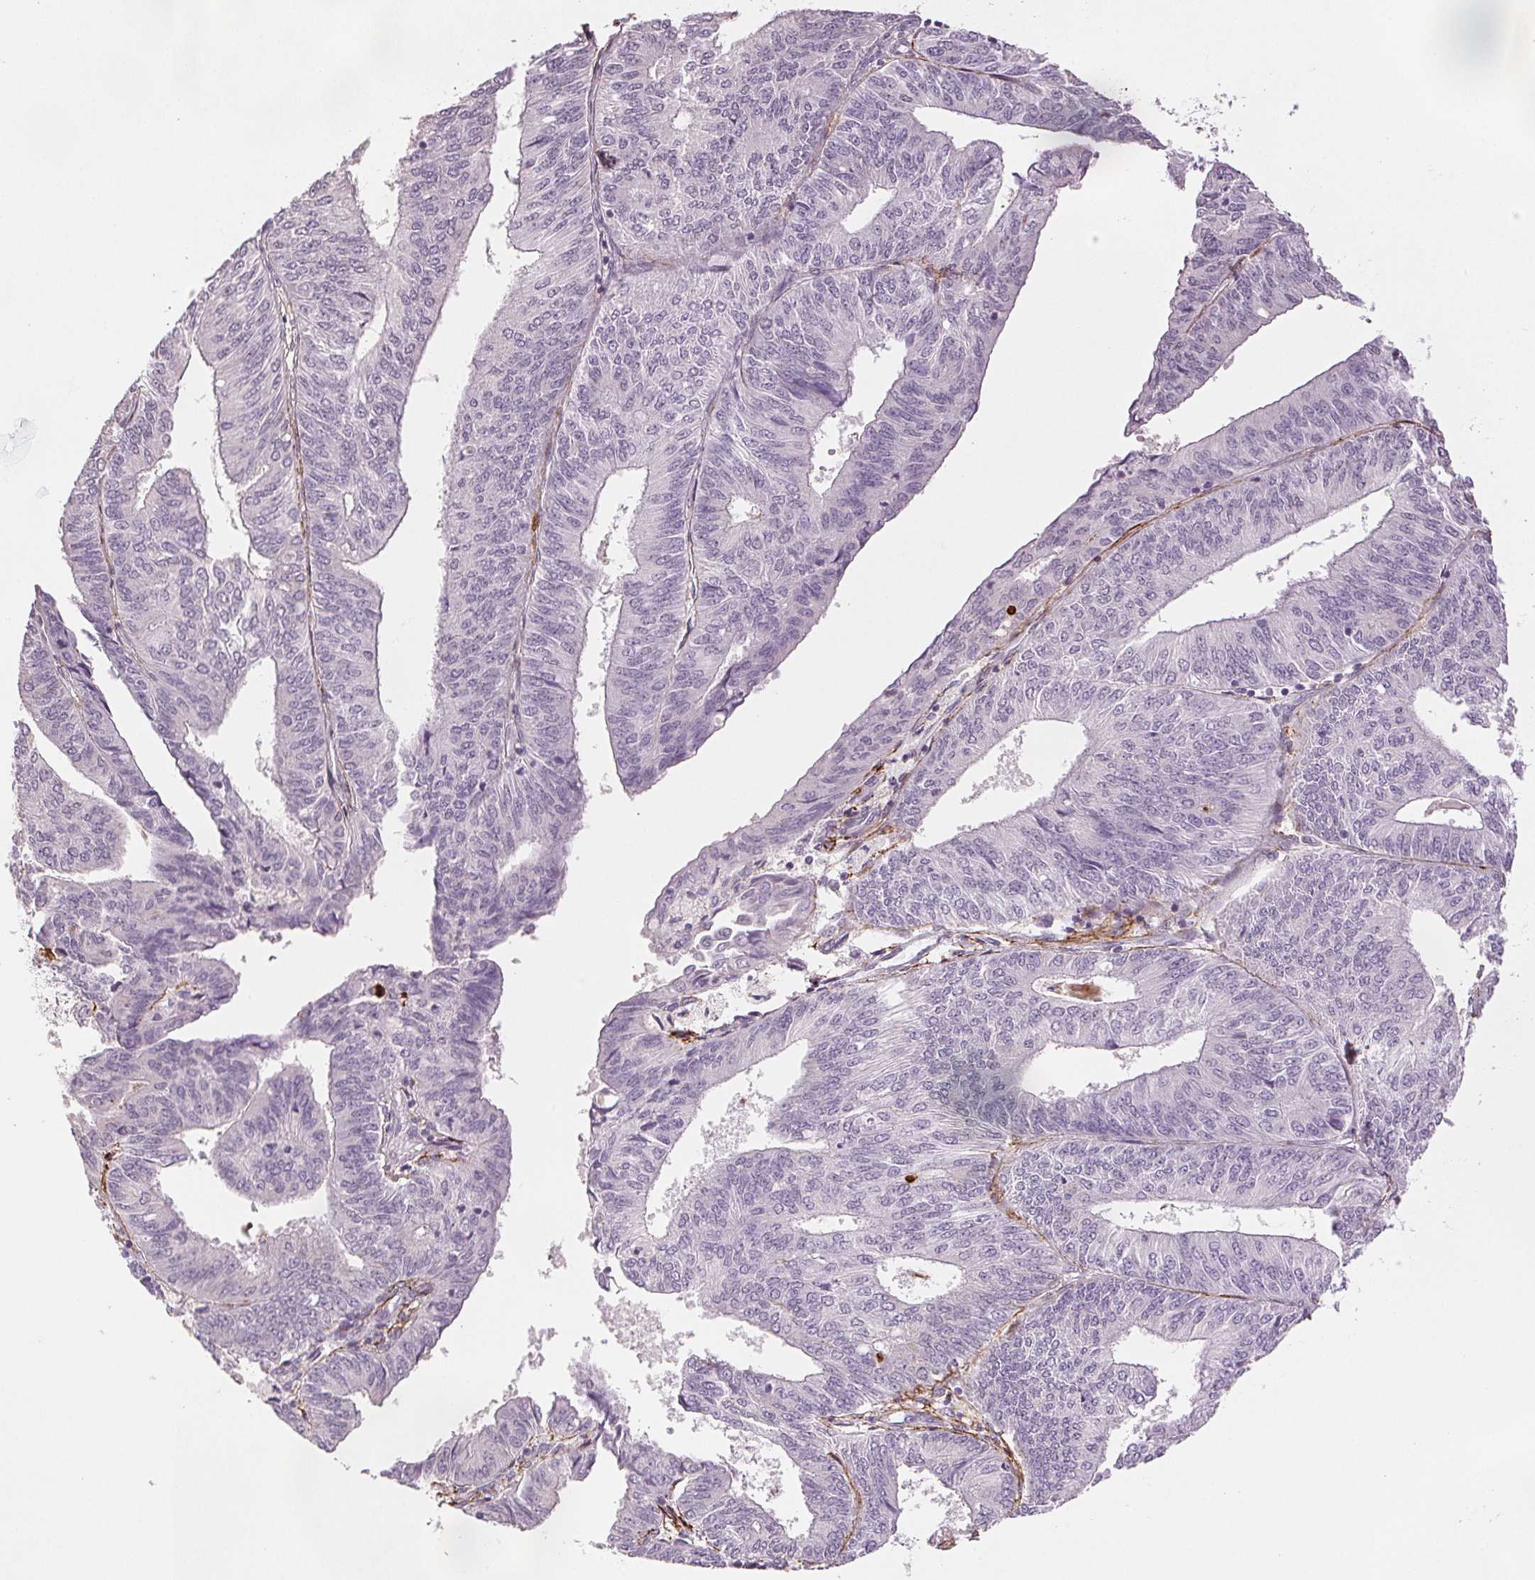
{"staining": {"intensity": "negative", "quantity": "none", "location": "none"}, "tissue": "endometrial cancer", "cell_type": "Tumor cells", "image_type": "cancer", "snomed": [{"axis": "morphology", "description": "Adenocarcinoma, NOS"}, {"axis": "topography", "description": "Endometrium"}], "caption": "DAB immunohistochemical staining of adenocarcinoma (endometrial) reveals no significant positivity in tumor cells. (DAB IHC, high magnification).", "gene": "FBN1", "patient": {"sex": "female", "age": 58}}